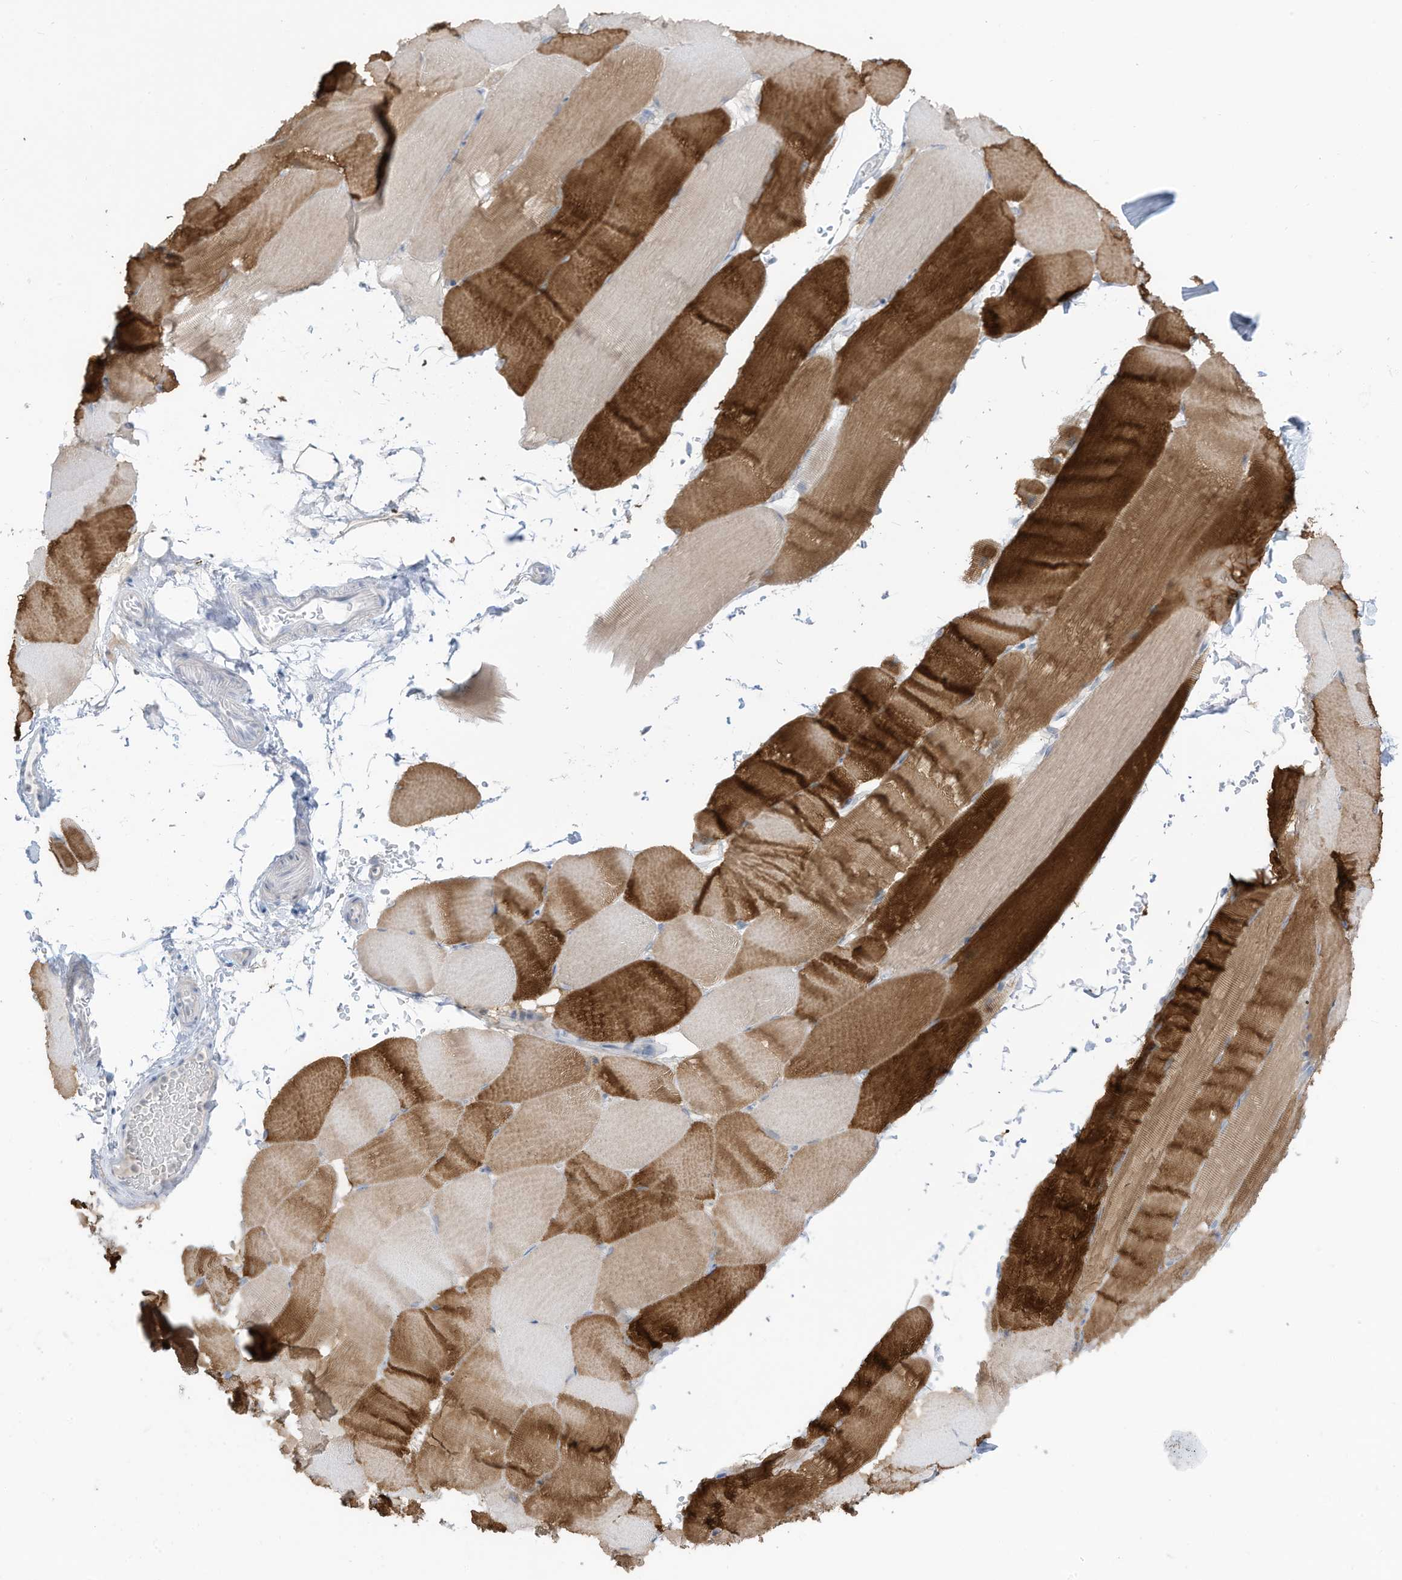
{"staining": {"intensity": "moderate", "quantity": "25%-75%", "location": "cytoplasmic/membranous"}, "tissue": "skeletal muscle", "cell_type": "Myocytes", "image_type": "normal", "snomed": [{"axis": "morphology", "description": "Normal tissue, NOS"}, {"axis": "topography", "description": "Skeletal muscle"}, {"axis": "topography", "description": "Parathyroid gland"}], "caption": "IHC (DAB (3,3'-diaminobenzidine)) staining of benign skeletal muscle displays moderate cytoplasmic/membranous protein expression in approximately 25%-75% of myocytes. The staining is performed using DAB (3,3'-diaminobenzidine) brown chromogen to label protein expression. The nuclei are counter-stained blue using hematoxylin.", "gene": "OGT", "patient": {"sex": "female", "age": 37}}